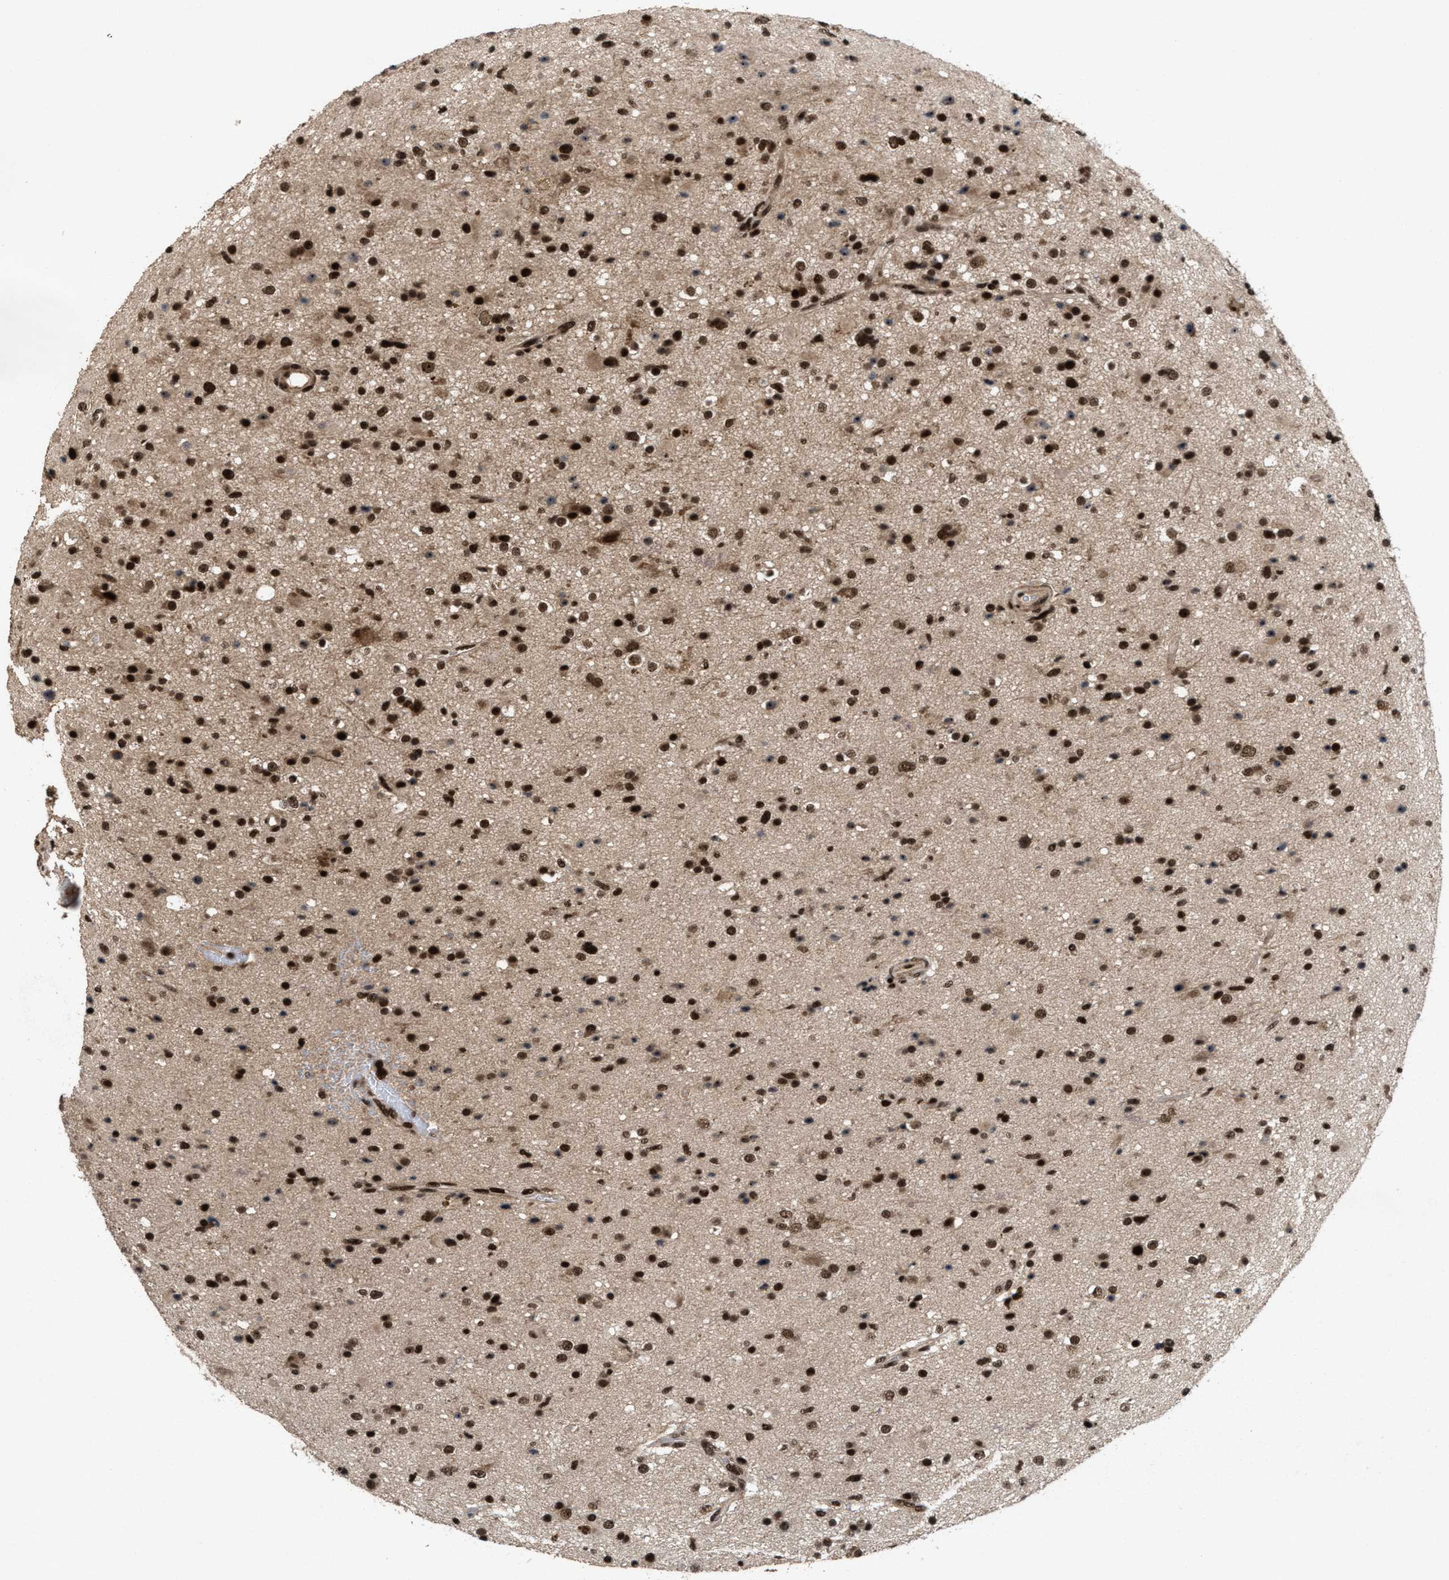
{"staining": {"intensity": "strong", "quantity": ">75%", "location": "nuclear"}, "tissue": "glioma", "cell_type": "Tumor cells", "image_type": "cancer", "snomed": [{"axis": "morphology", "description": "Glioma, malignant, High grade"}, {"axis": "topography", "description": "Brain"}], "caption": "Malignant glioma (high-grade) stained for a protein (brown) displays strong nuclear positive staining in approximately >75% of tumor cells.", "gene": "WIZ", "patient": {"sex": "male", "age": 33}}